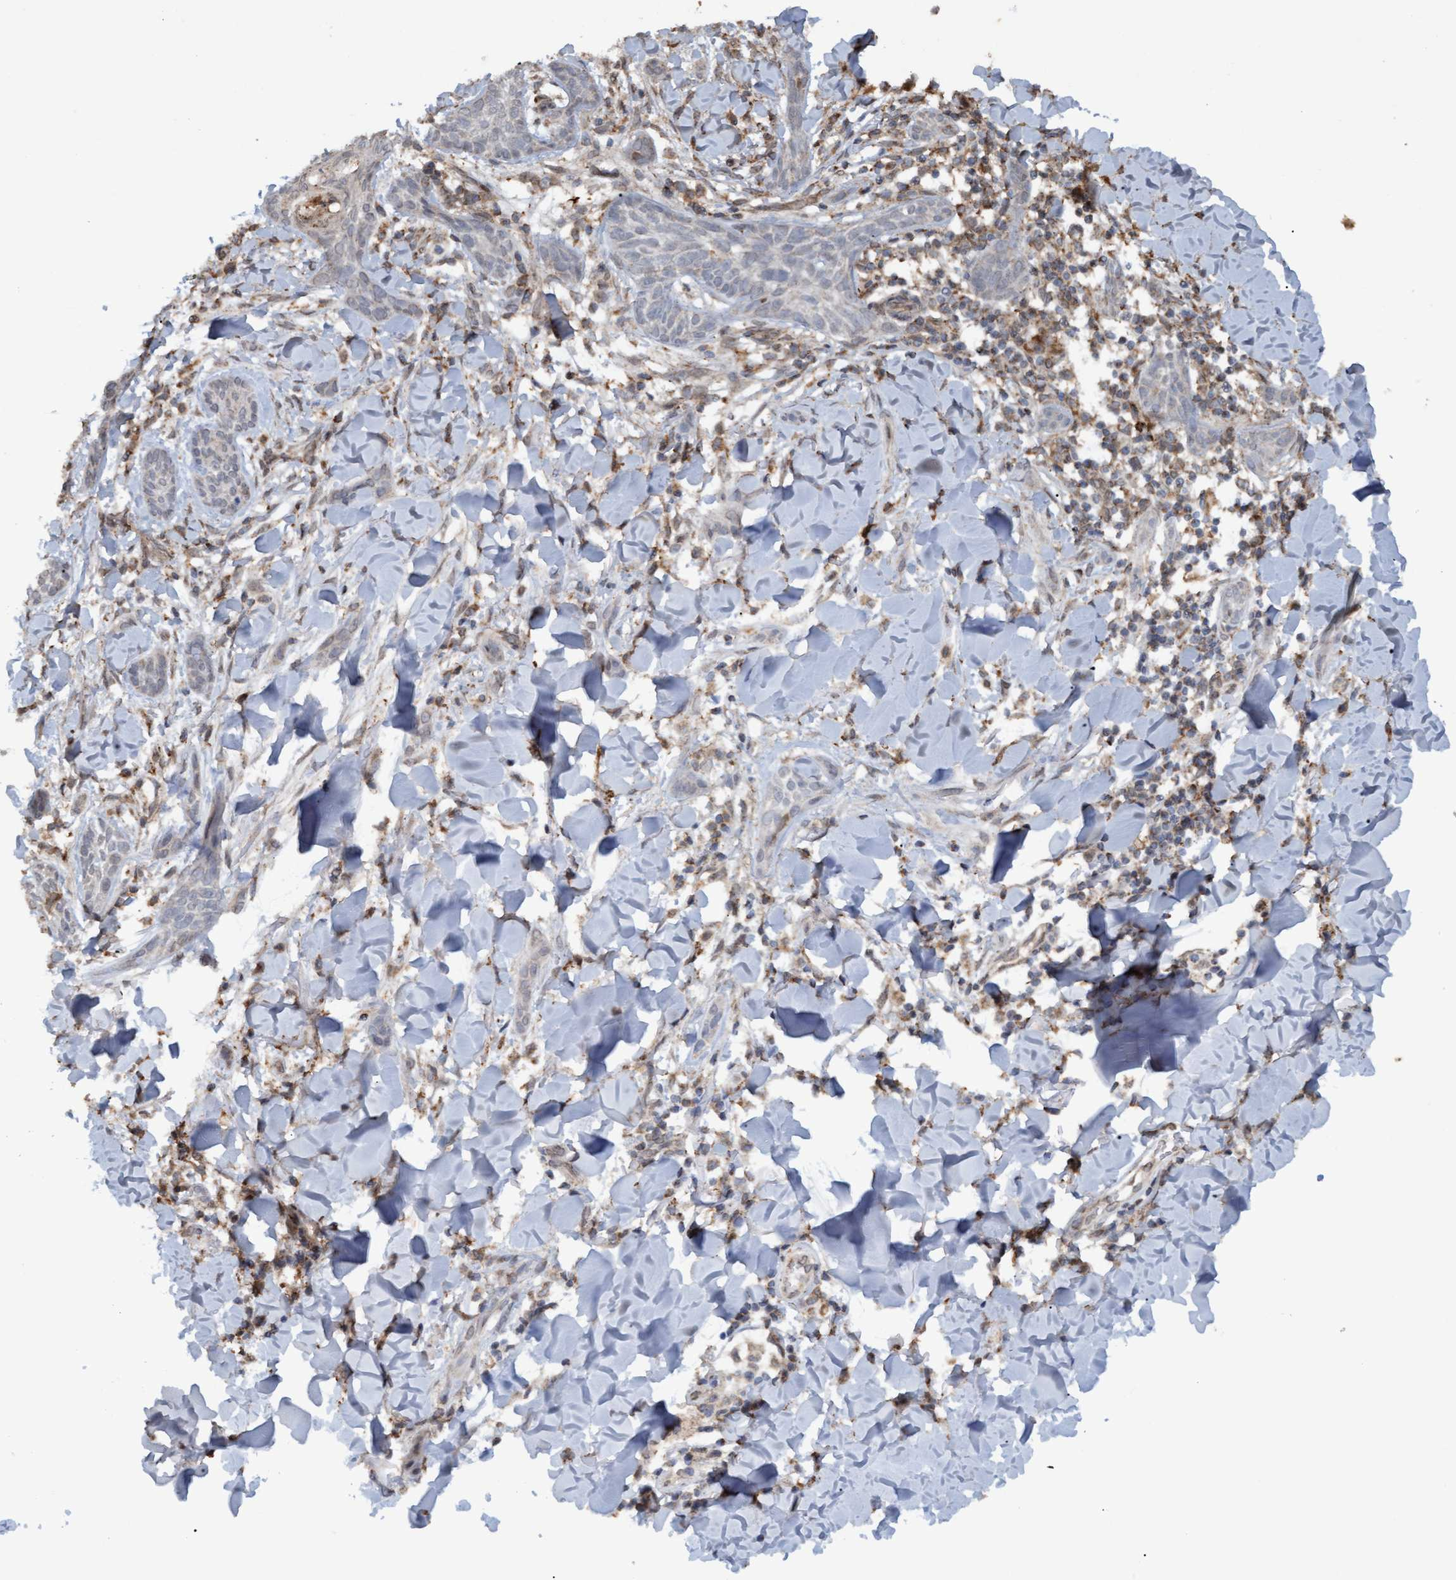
{"staining": {"intensity": "negative", "quantity": "none", "location": "none"}, "tissue": "skin cancer", "cell_type": "Tumor cells", "image_type": "cancer", "snomed": [{"axis": "morphology", "description": "Basal cell carcinoma"}, {"axis": "topography", "description": "Skin"}], "caption": "This is an immunohistochemistry photomicrograph of human skin cancer (basal cell carcinoma). There is no staining in tumor cells.", "gene": "MGLL", "patient": {"sex": "female", "age": 59}}